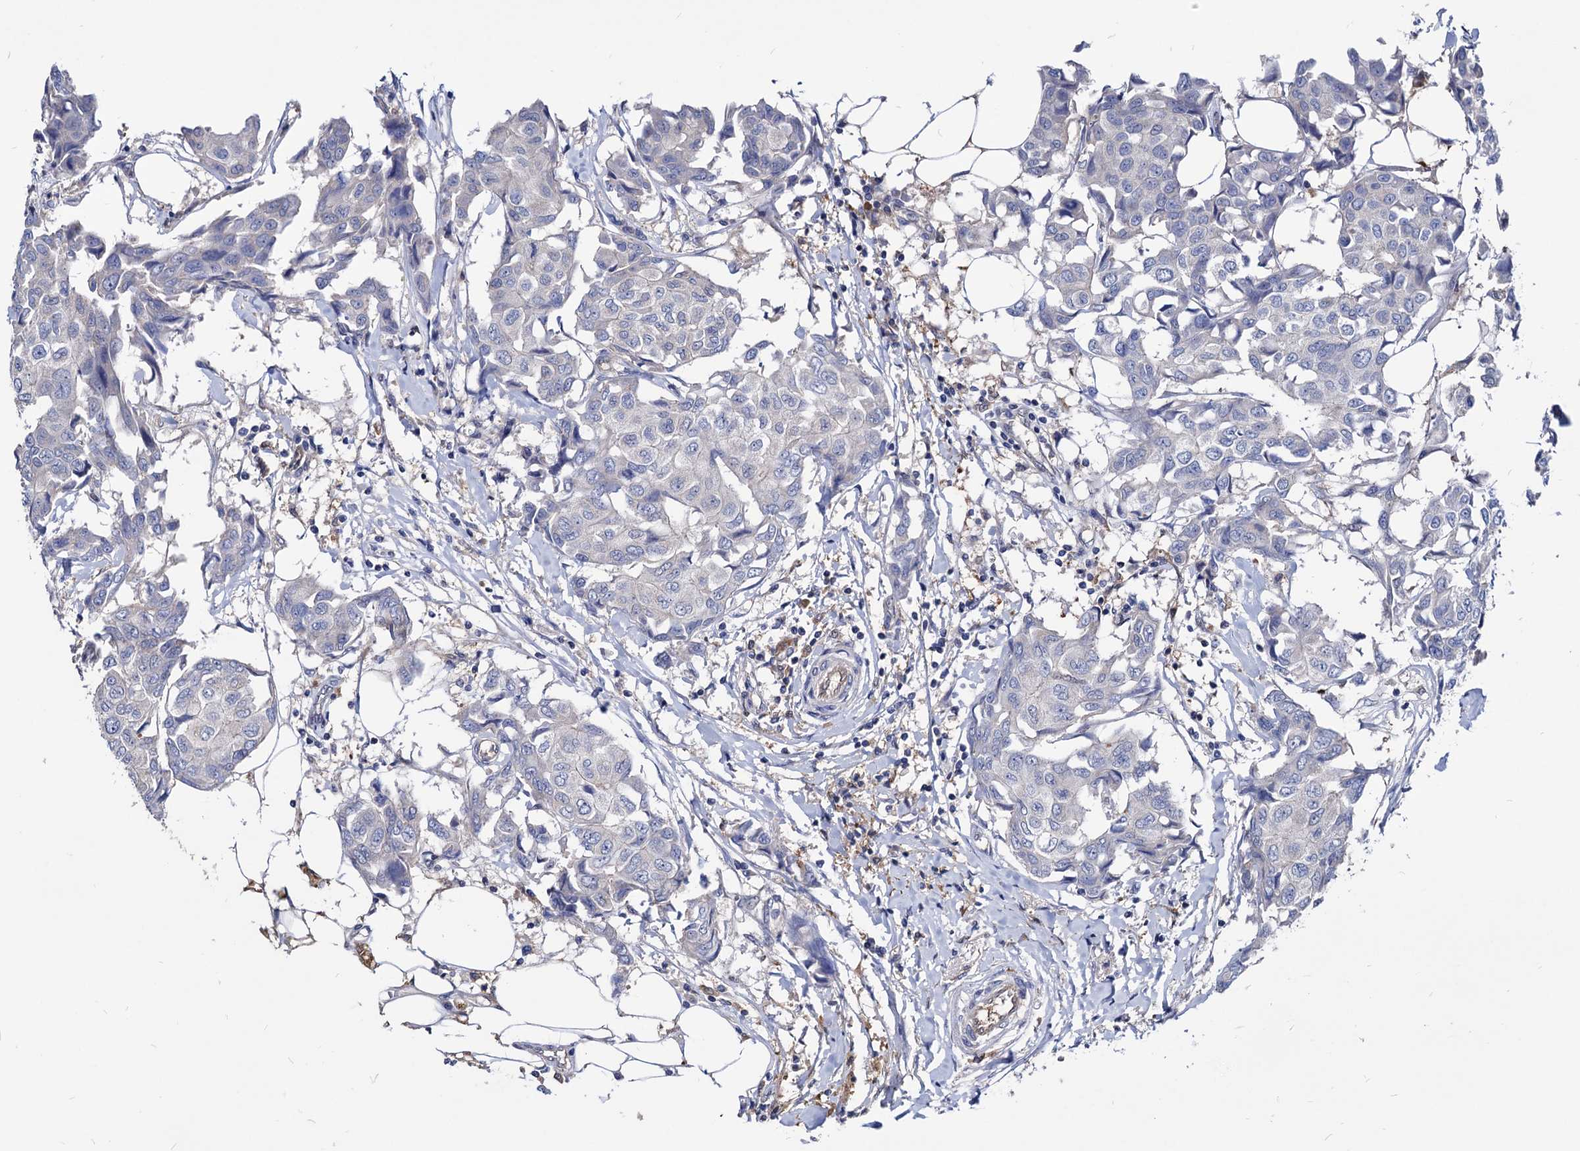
{"staining": {"intensity": "negative", "quantity": "none", "location": "none"}, "tissue": "breast cancer", "cell_type": "Tumor cells", "image_type": "cancer", "snomed": [{"axis": "morphology", "description": "Duct carcinoma"}, {"axis": "topography", "description": "Breast"}], "caption": "A micrograph of human breast cancer is negative for staining in tumor cells. (DAB (3,3'-diaminobenzidine) immunohistochemistry with hematoxylin counter stain).", "gene": "CPPED1", "patient": {"sex": "female", "age": 80}}